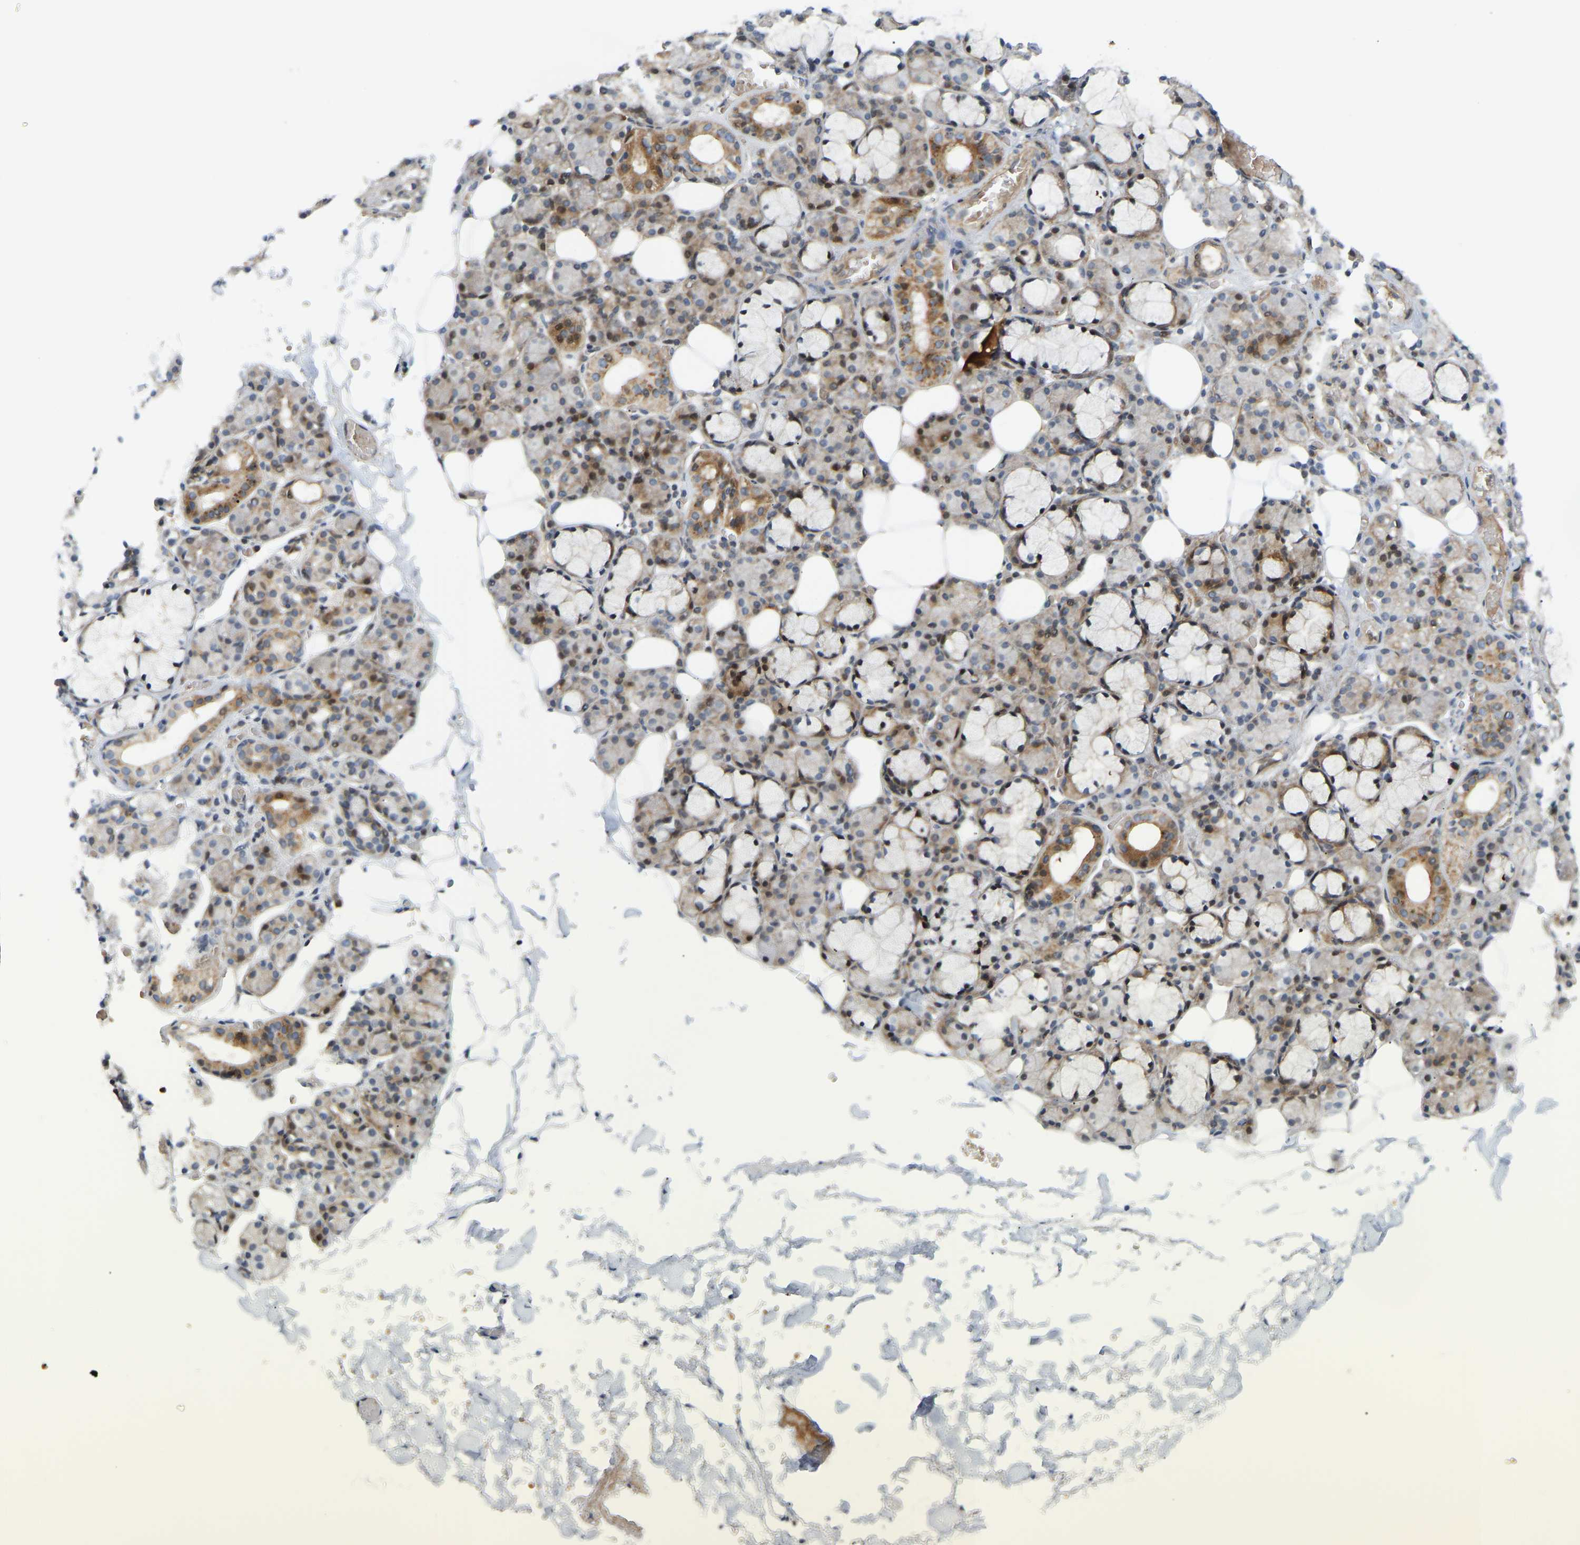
{"staining": {"intensity": "moderate", "quantity": ">75%", "location": "cytoplasmic/membranous"}, "tissue": "salivary gland", "cell_type": "Glandular cells", "image_type": "normal", "snomed": [{"axis": "morphology", "description": "Normal tissue, NOS"}, {"axis": "topography", "description": "Salivary gland"}], "caption": "Normal salivary gland was stained to show a protein in brown. There is medium levels of moderate cytoplasmic/membranous positivity in about >75% of glandular cells.", "gene": "POGLUT2", "patient": {"sex": "male", "age": 63}}